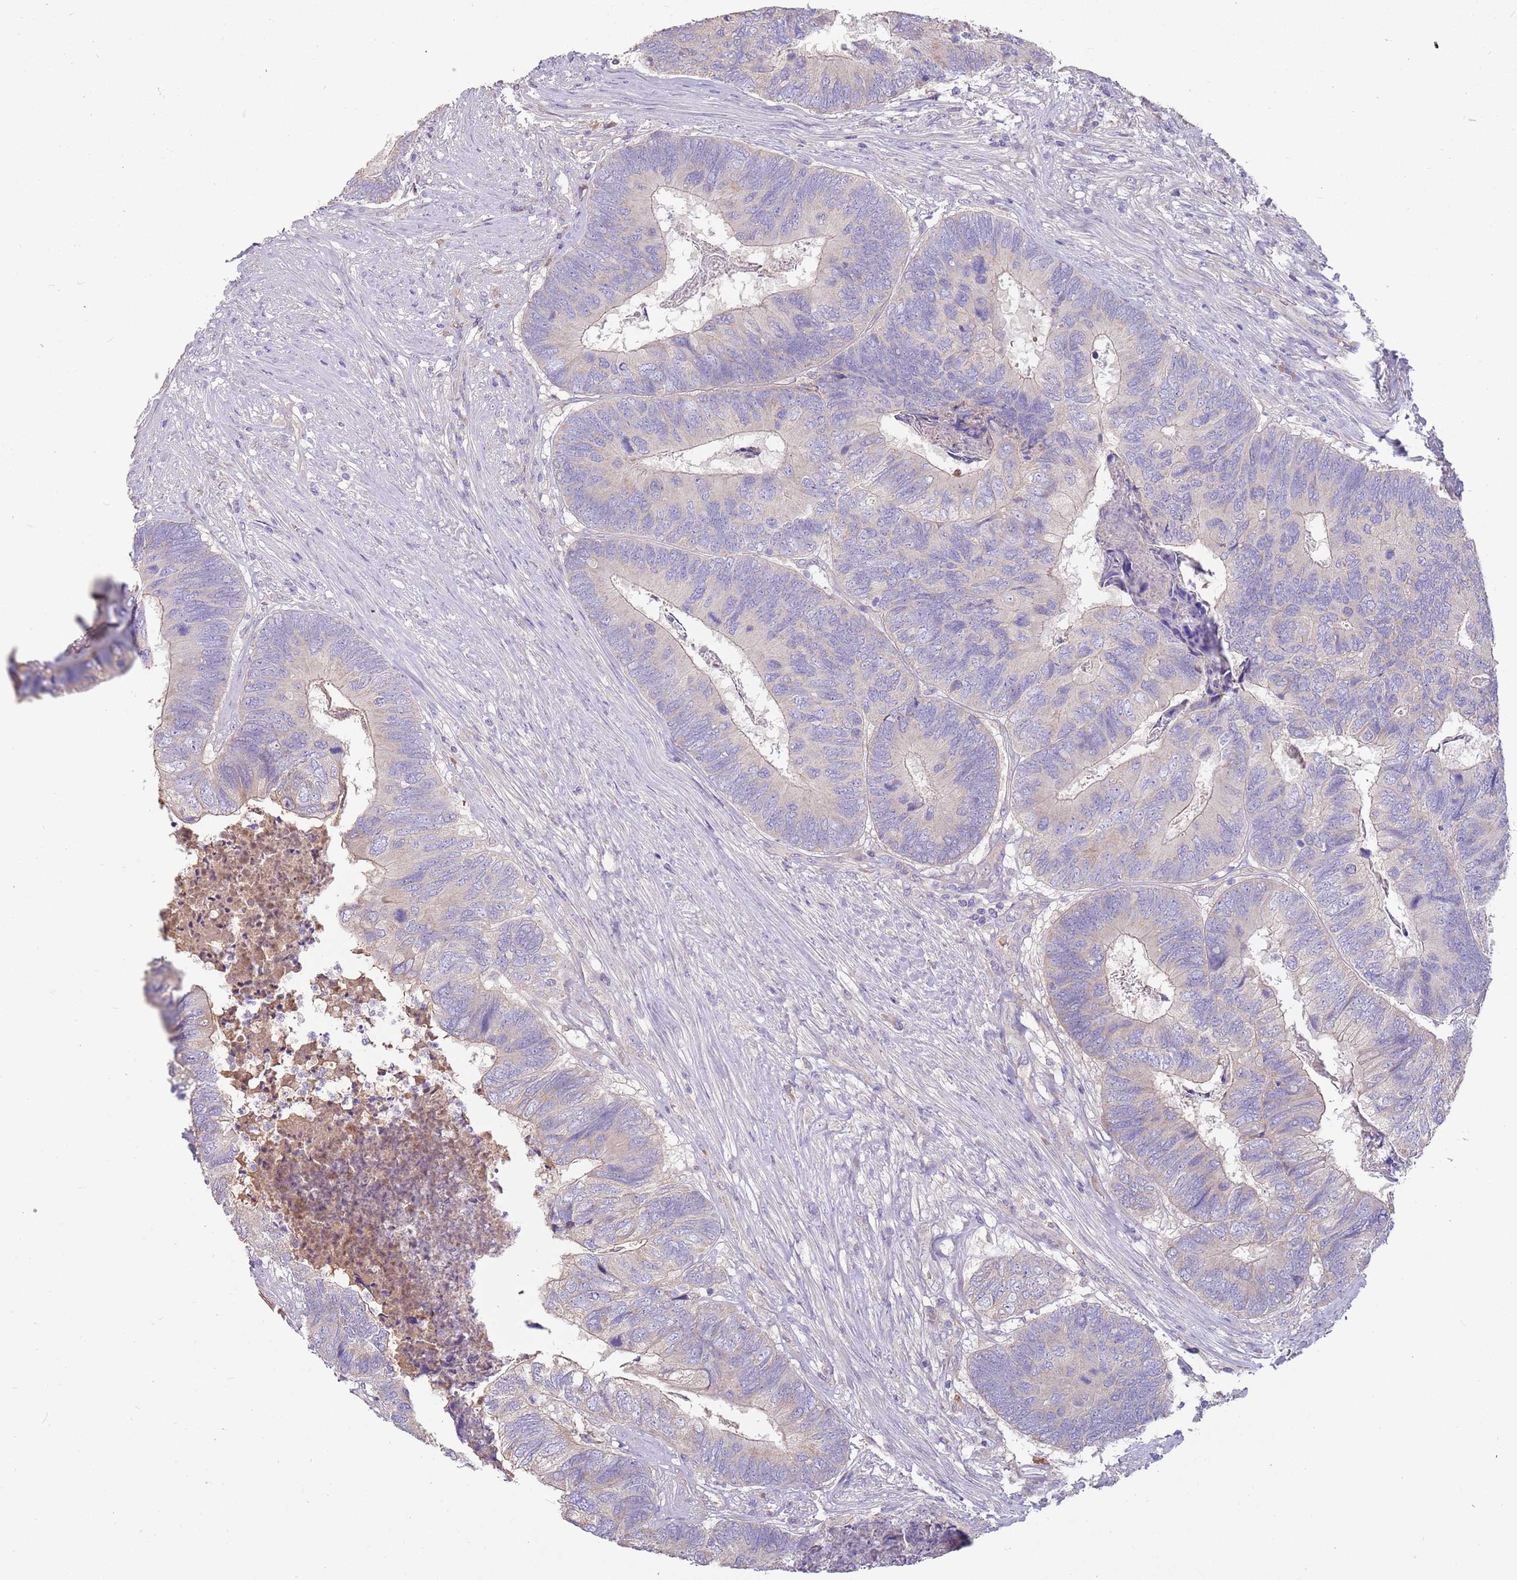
{"staining": {"intensity": "negative", "quantity": "none", "location": "none"}, "tissue": "colorectal cancer", "cell_type": "Tumor cells", "image_type": "cancer", "snomed": [{"axis": "morphology", "description": "Adenocarcinoma, NOS"}, {"axis": "topography", "description": "Colon"}], "caption": "Adenocarcinoma (colorectal) was stained to show a protein in brown. There is no significant expression in tumor cells.", "gene": "TRMO", "patient": {"sex": "female", "age": 67}}